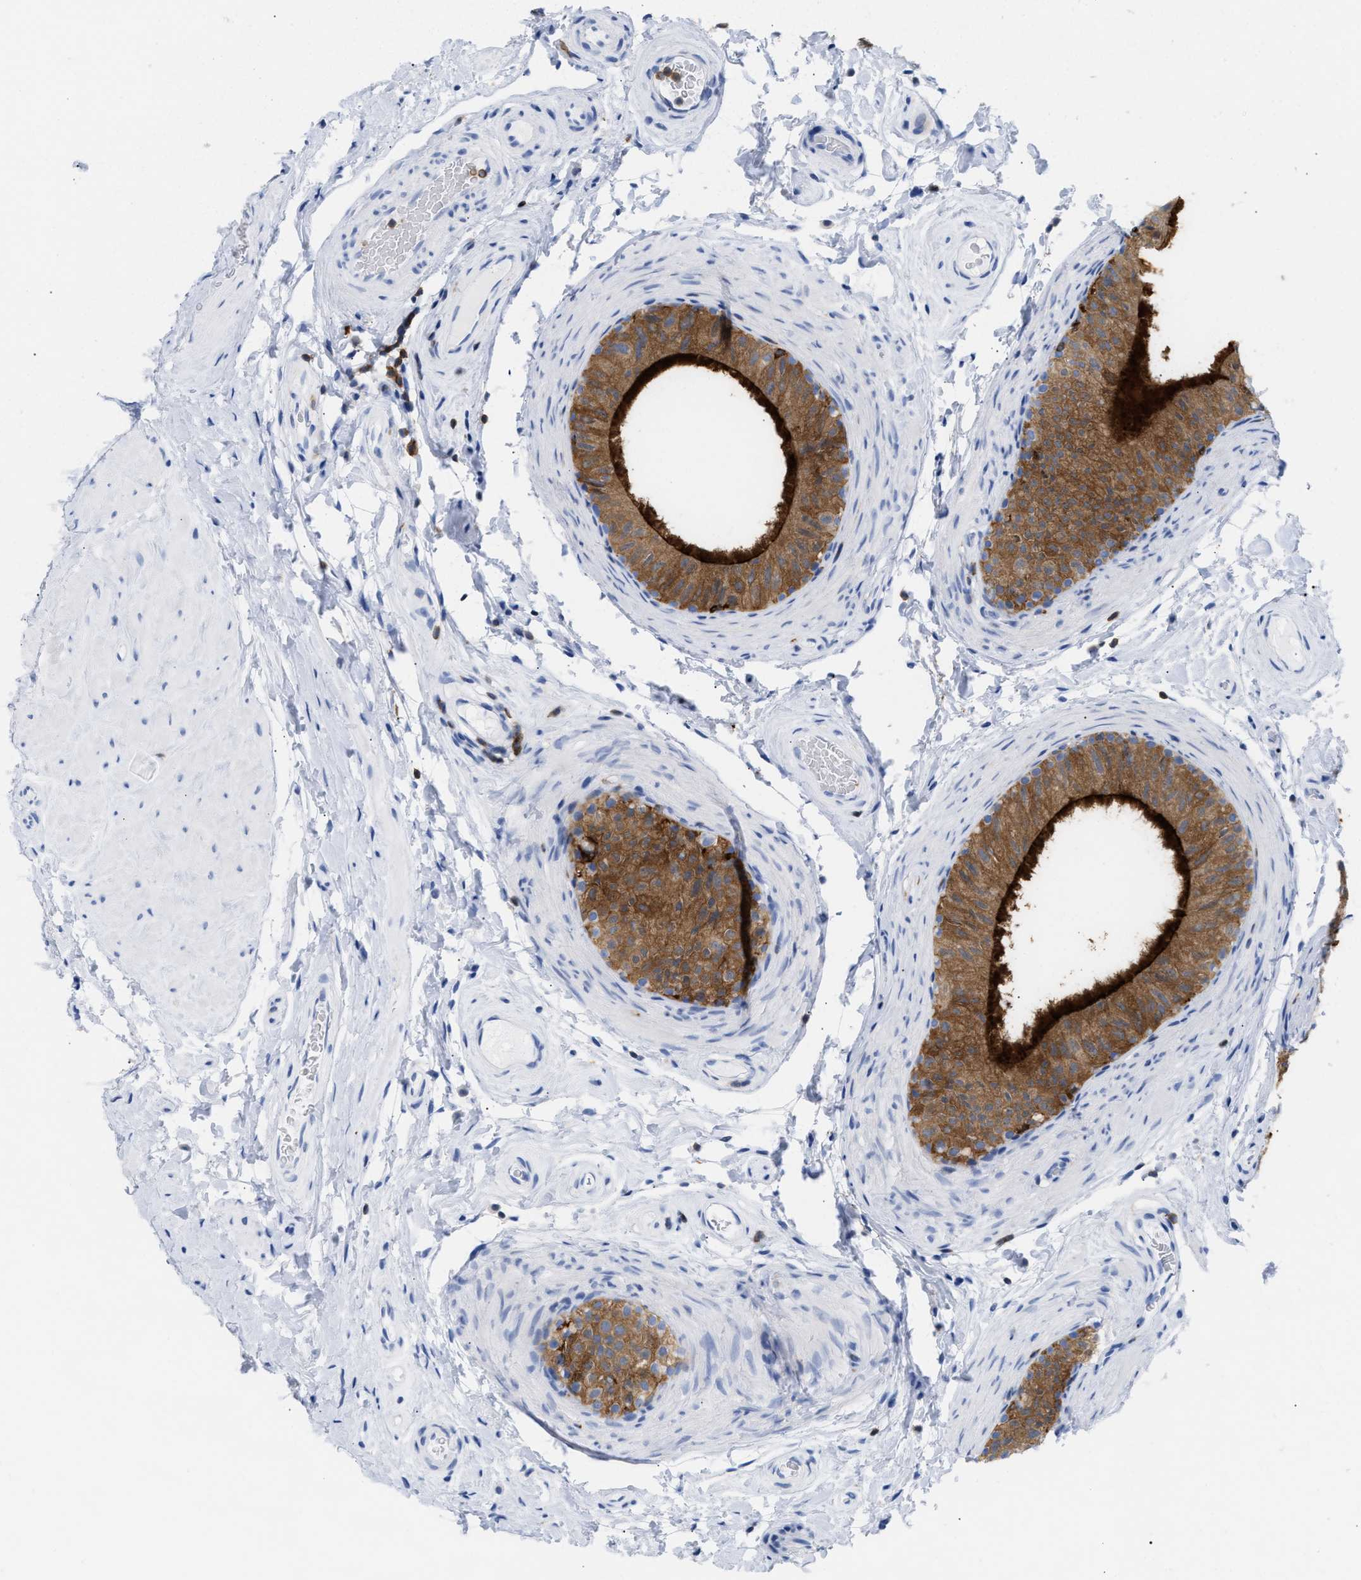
{"staining": {"intensity": "strong", "quantity": ">75%", "location": "cytoplasmic/membranous"}, "tissue": "epididymis", "cell_type": "Glandular cells", "image_type": "normal", "snomed": [{"axis": "morphology", "description": "Normal tissue, NOS"}, {"axis": "topography", "description": "Epididymis"}], "caption": "Benign epididymis shows strong cytoplasmic/membranous staining in approximately >75% of glandular cells The protein of interest is stained brown, and the nuclei are stained in blue (DAB (3,3'-diaminobenzidine) IHC with brightfield microscopy, high magnification)..", "gene": "LCP1", "patient": {"sex": "male", "age": 34}}